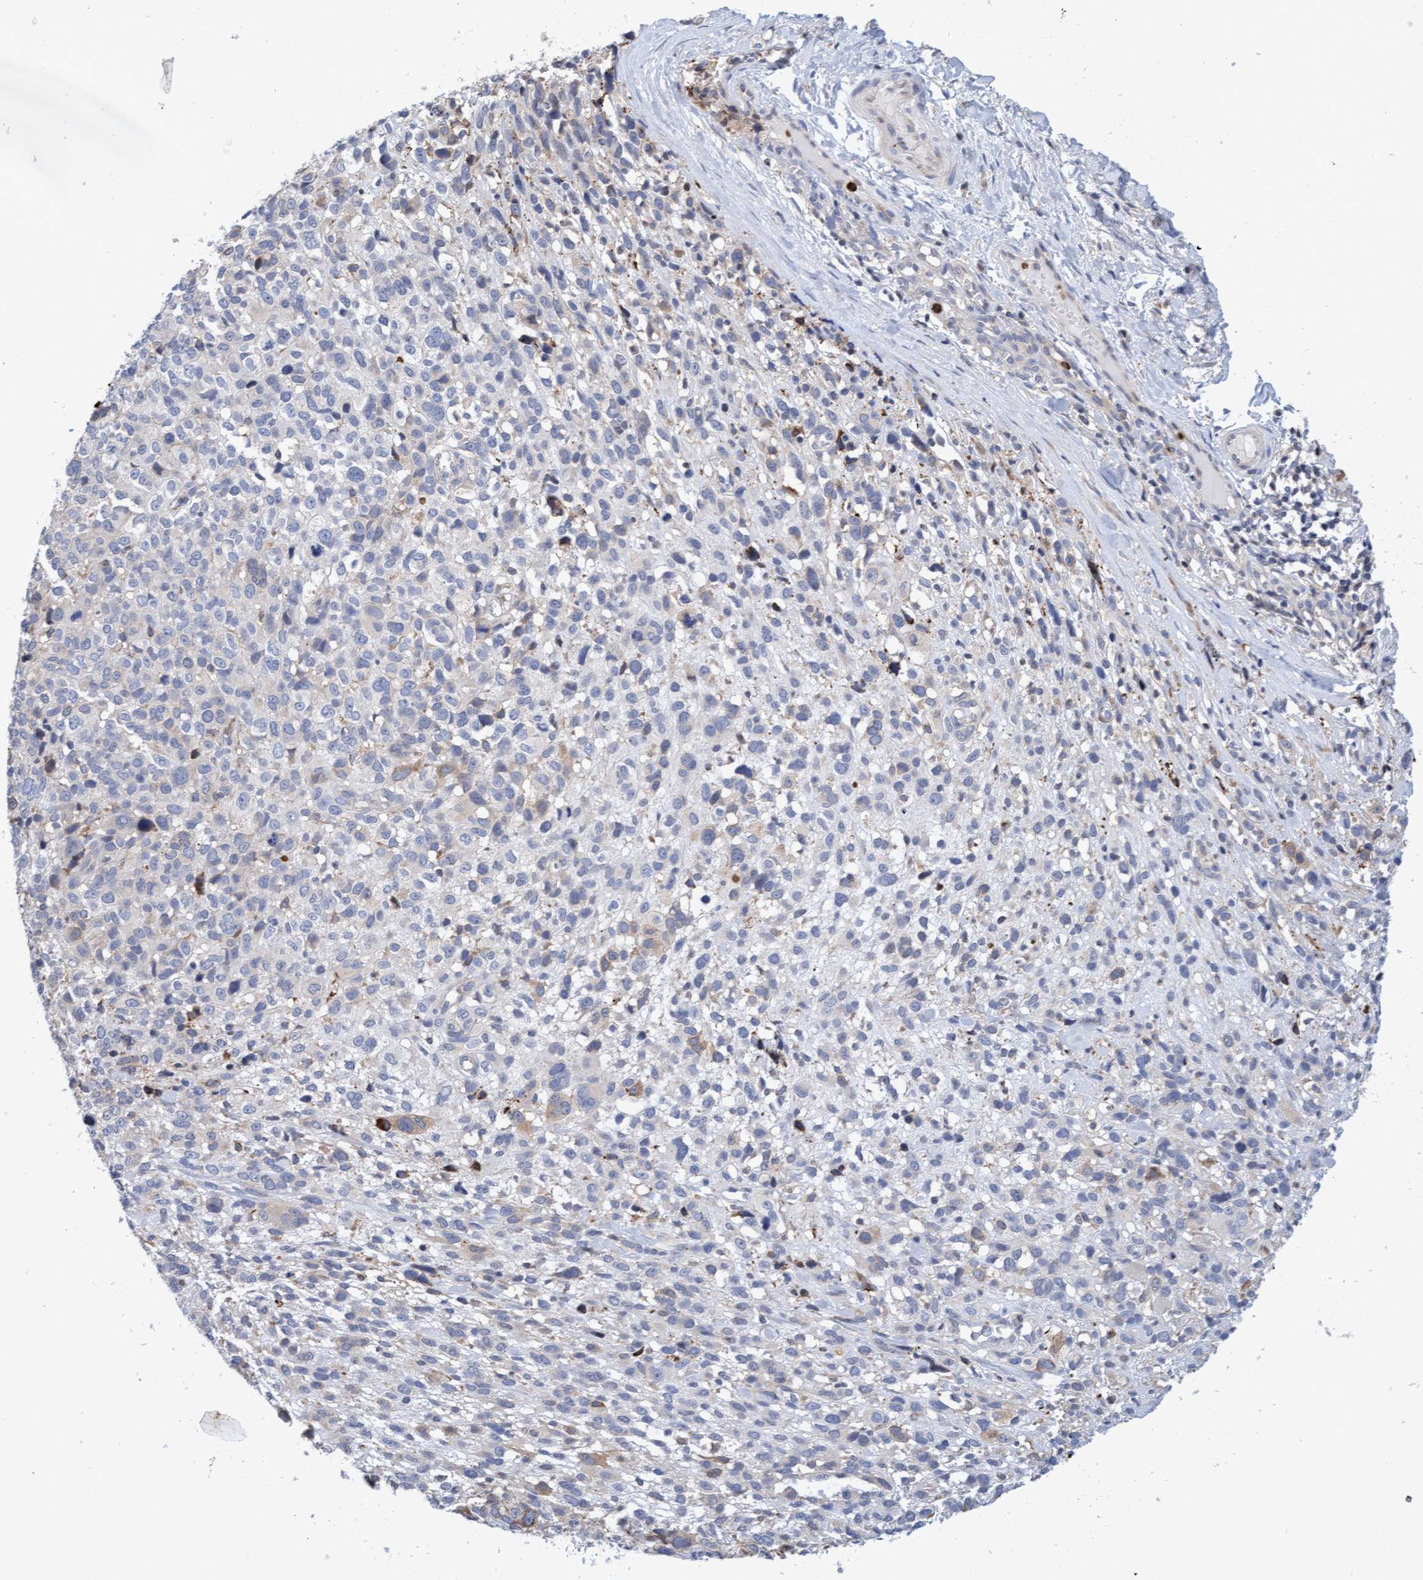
{"staining": {"intensity": "weak", "quantity": "<25%", "location": "cytoplasmic/membranous"}, "tissue": "melanoma", "cell_type": "Tumor cells", "image_type": "cancer", "snomed": [{"axis": "morphology", "description": "Malignant melanoma, NOS"}, {"axis": "topography", "description": "Skin"}], "caption": "The photomicrograph reveals no significant positivity in tumor cells of malignant melanoma.", "gene": "MMP8", "patient": {"sex": "female", "age": 55}}